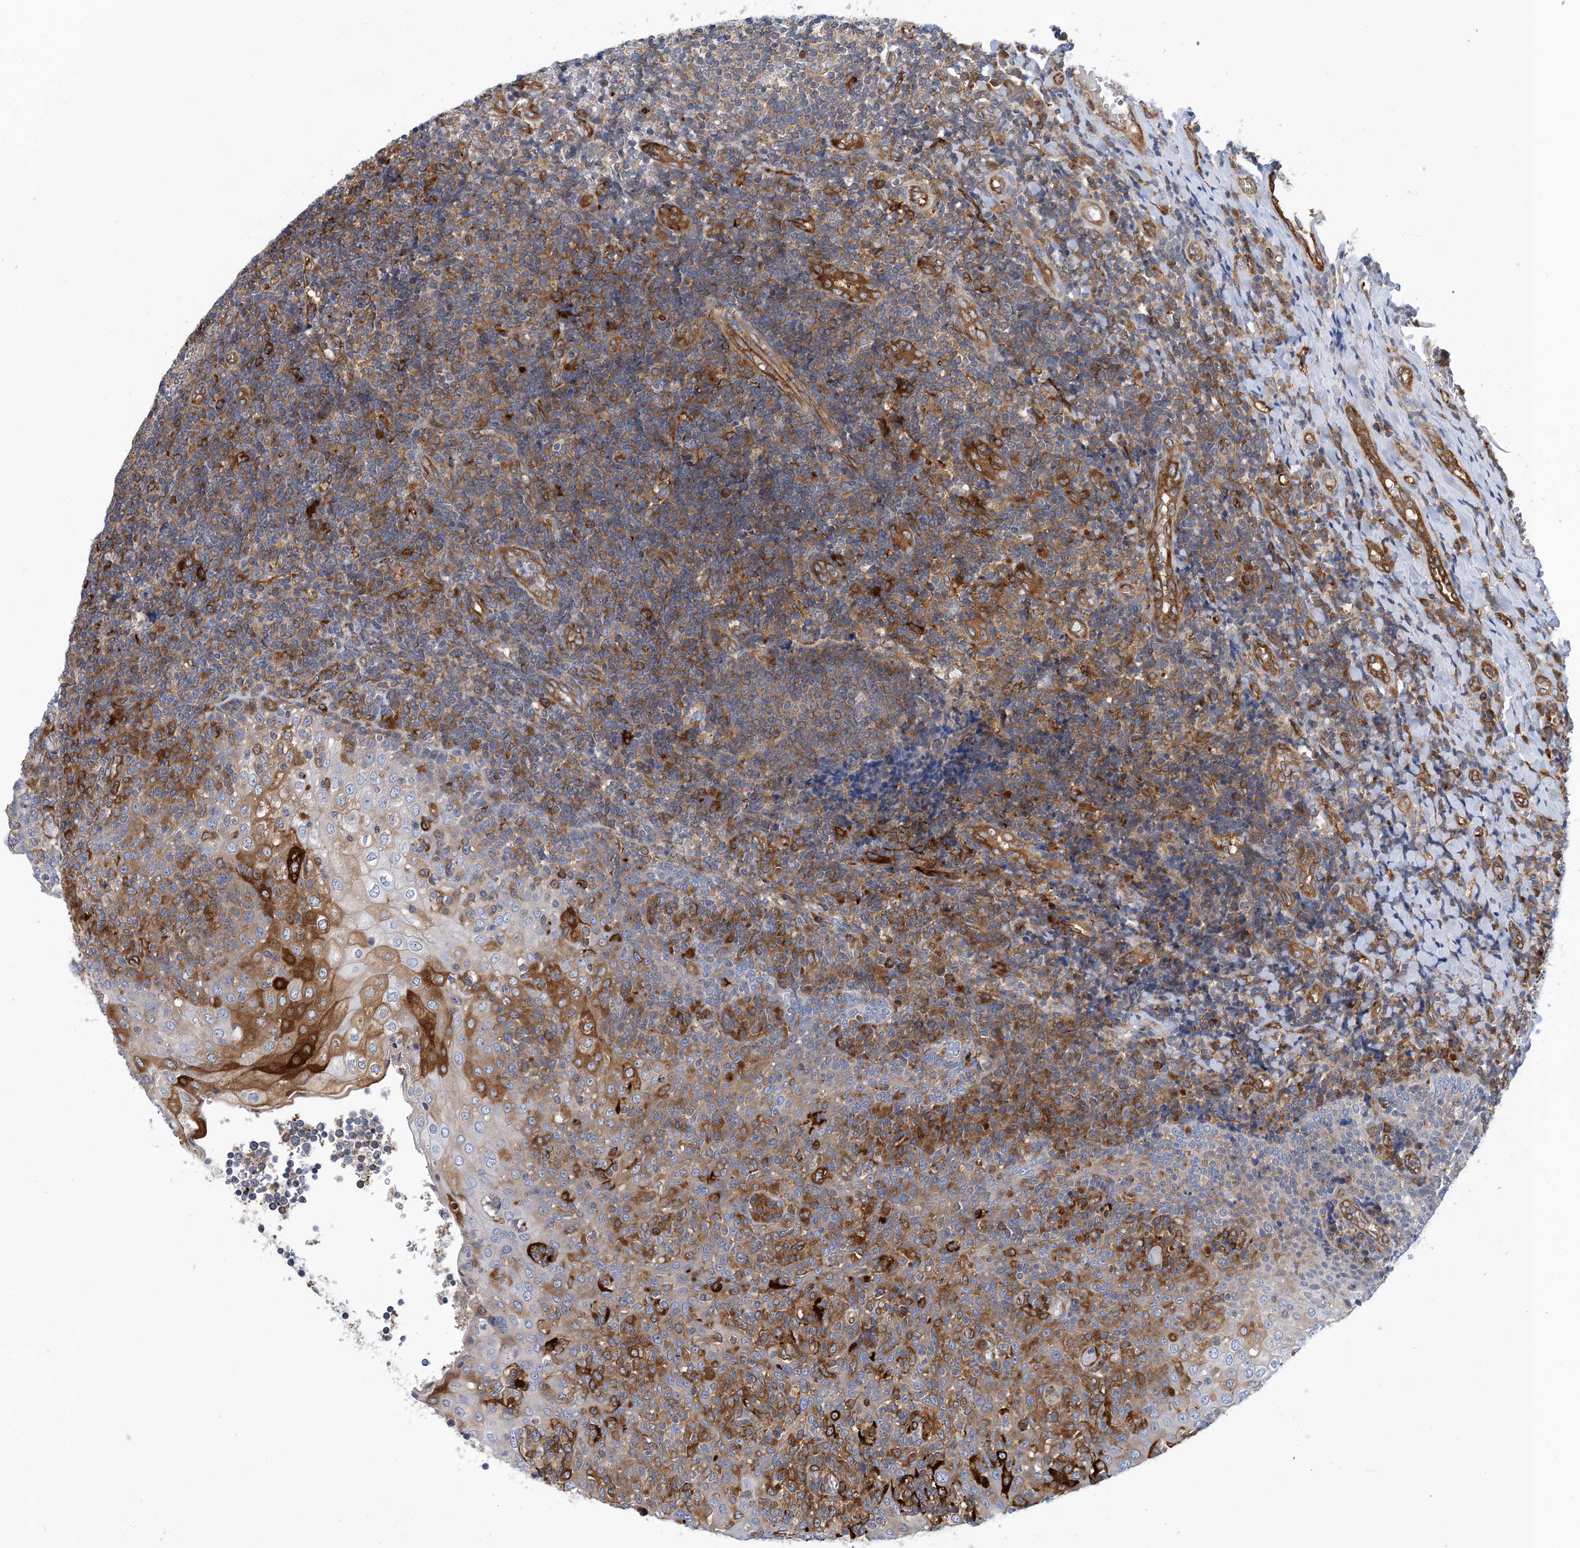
{"staining": {"intensity": "moderate", "quantity": "<25%", "location": "cytoplasmic/membranous"}, "tissue": "tonsil", "cell_type": "Germinal center cells", "image_type": "normal", "snomed": [{"axis": "morphology", "description": "Normal tissue, NOS"}, {"axis": "topography", "description": "Tonsil"}], "caption": "Tonsil stained for a protein (brown) shows moderate cytoplasmic/membranous positive positivity in about <25% of germinal center cells.", "gene": "PCDHA2", "patient": {"sex": "female", "age": 19}}